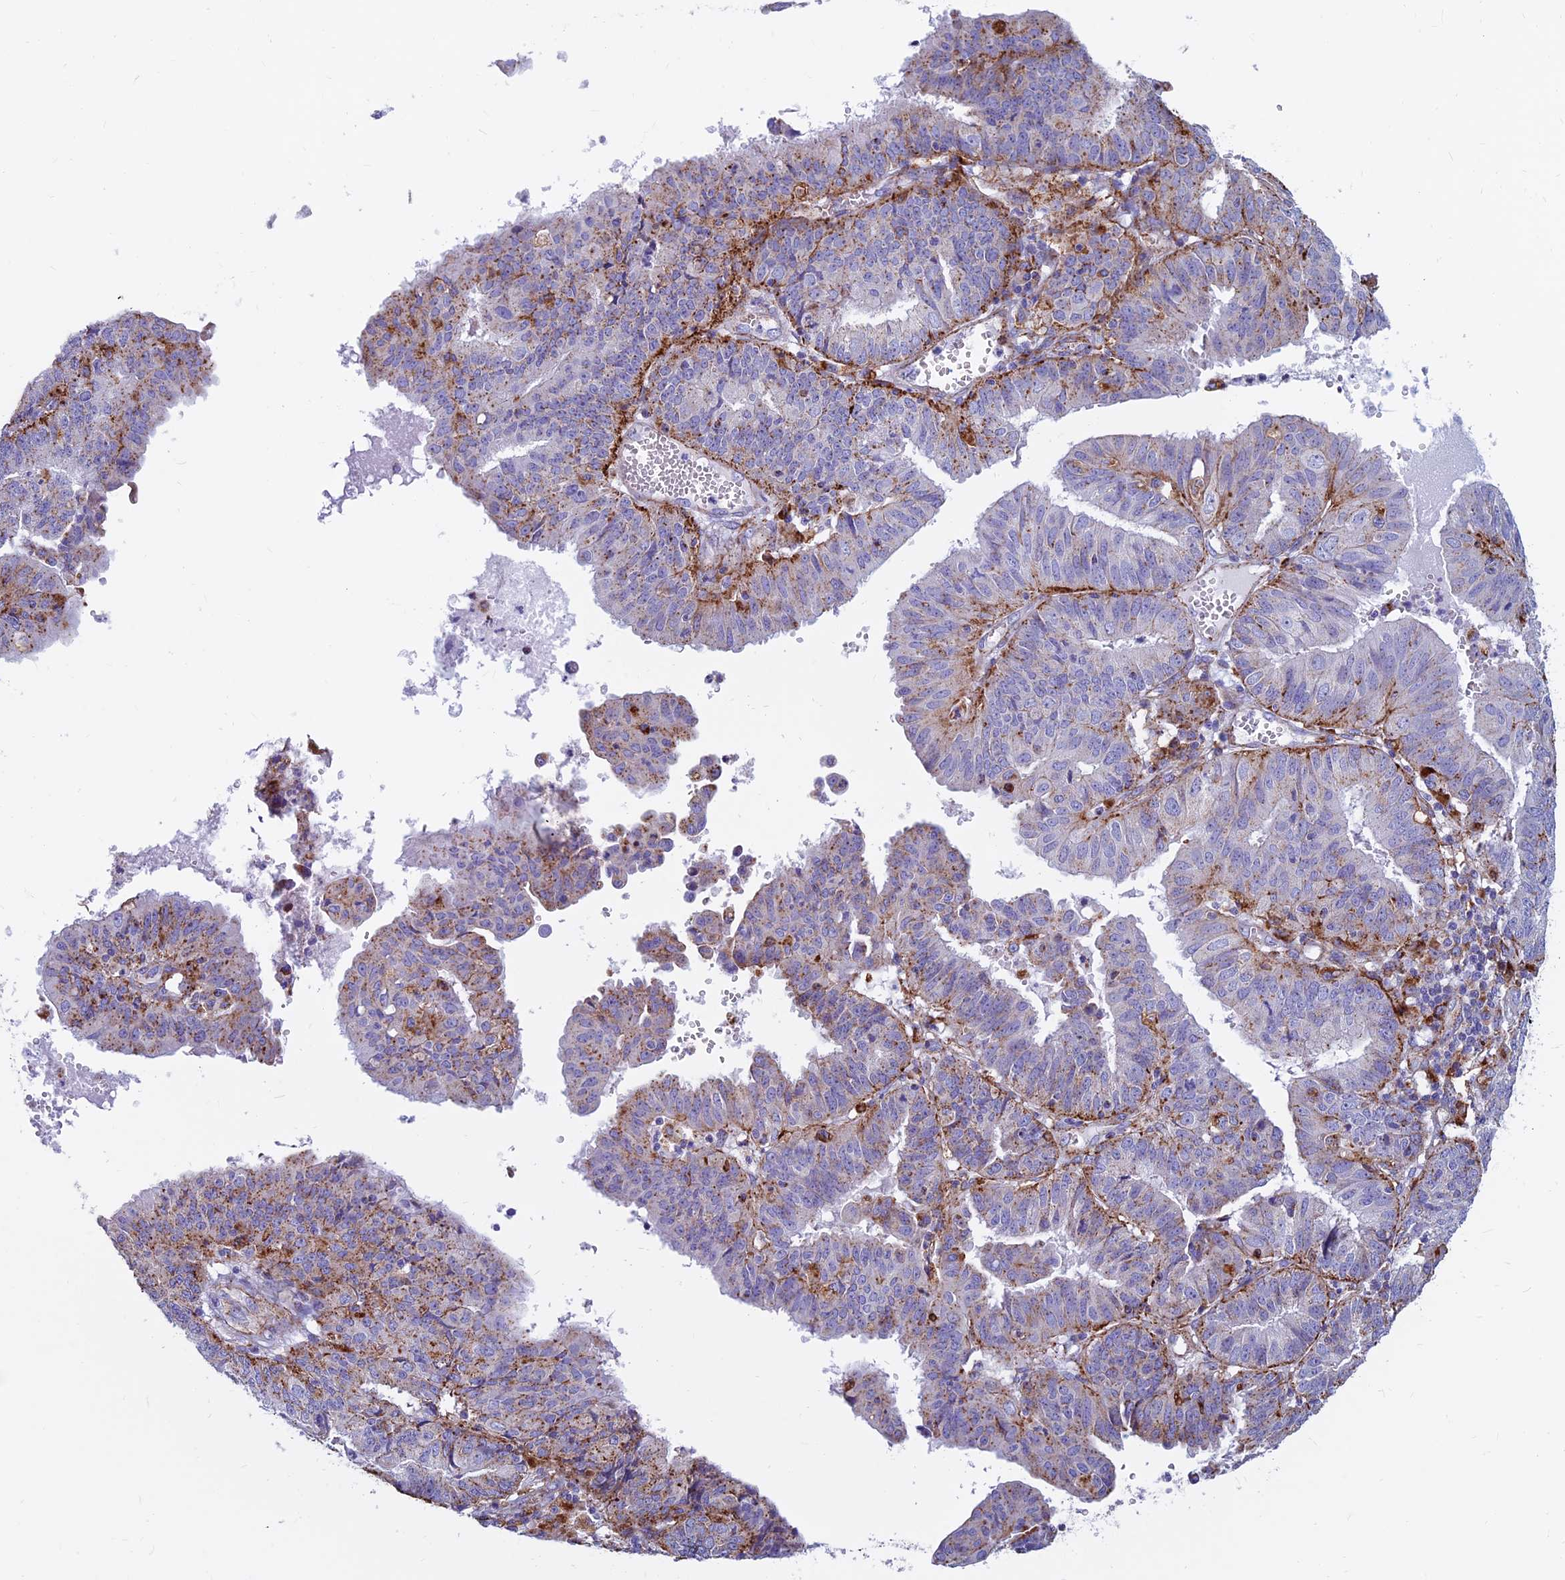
{"staining": {"intensity": "moderate", "quantity": "25%-75%", "location": "cytoplasmic/membranous"}, "tissue": "endometrial cancer", "cell_type": "Tumor cells", "image_type": "cancer", "snomed": [{"axis": "morphology", "description": "Adenocarcinoma, NOS"}, {"axis": "topography", "description": "Endometrium"}], "caption": "A brown stain shows moderate cytoplasmic/membranous positivity of a protein in human endometrial adenocarcinoma tumor cells.", "gene": "SPNS1", "patient": {"sex": "female", "age": 56}}